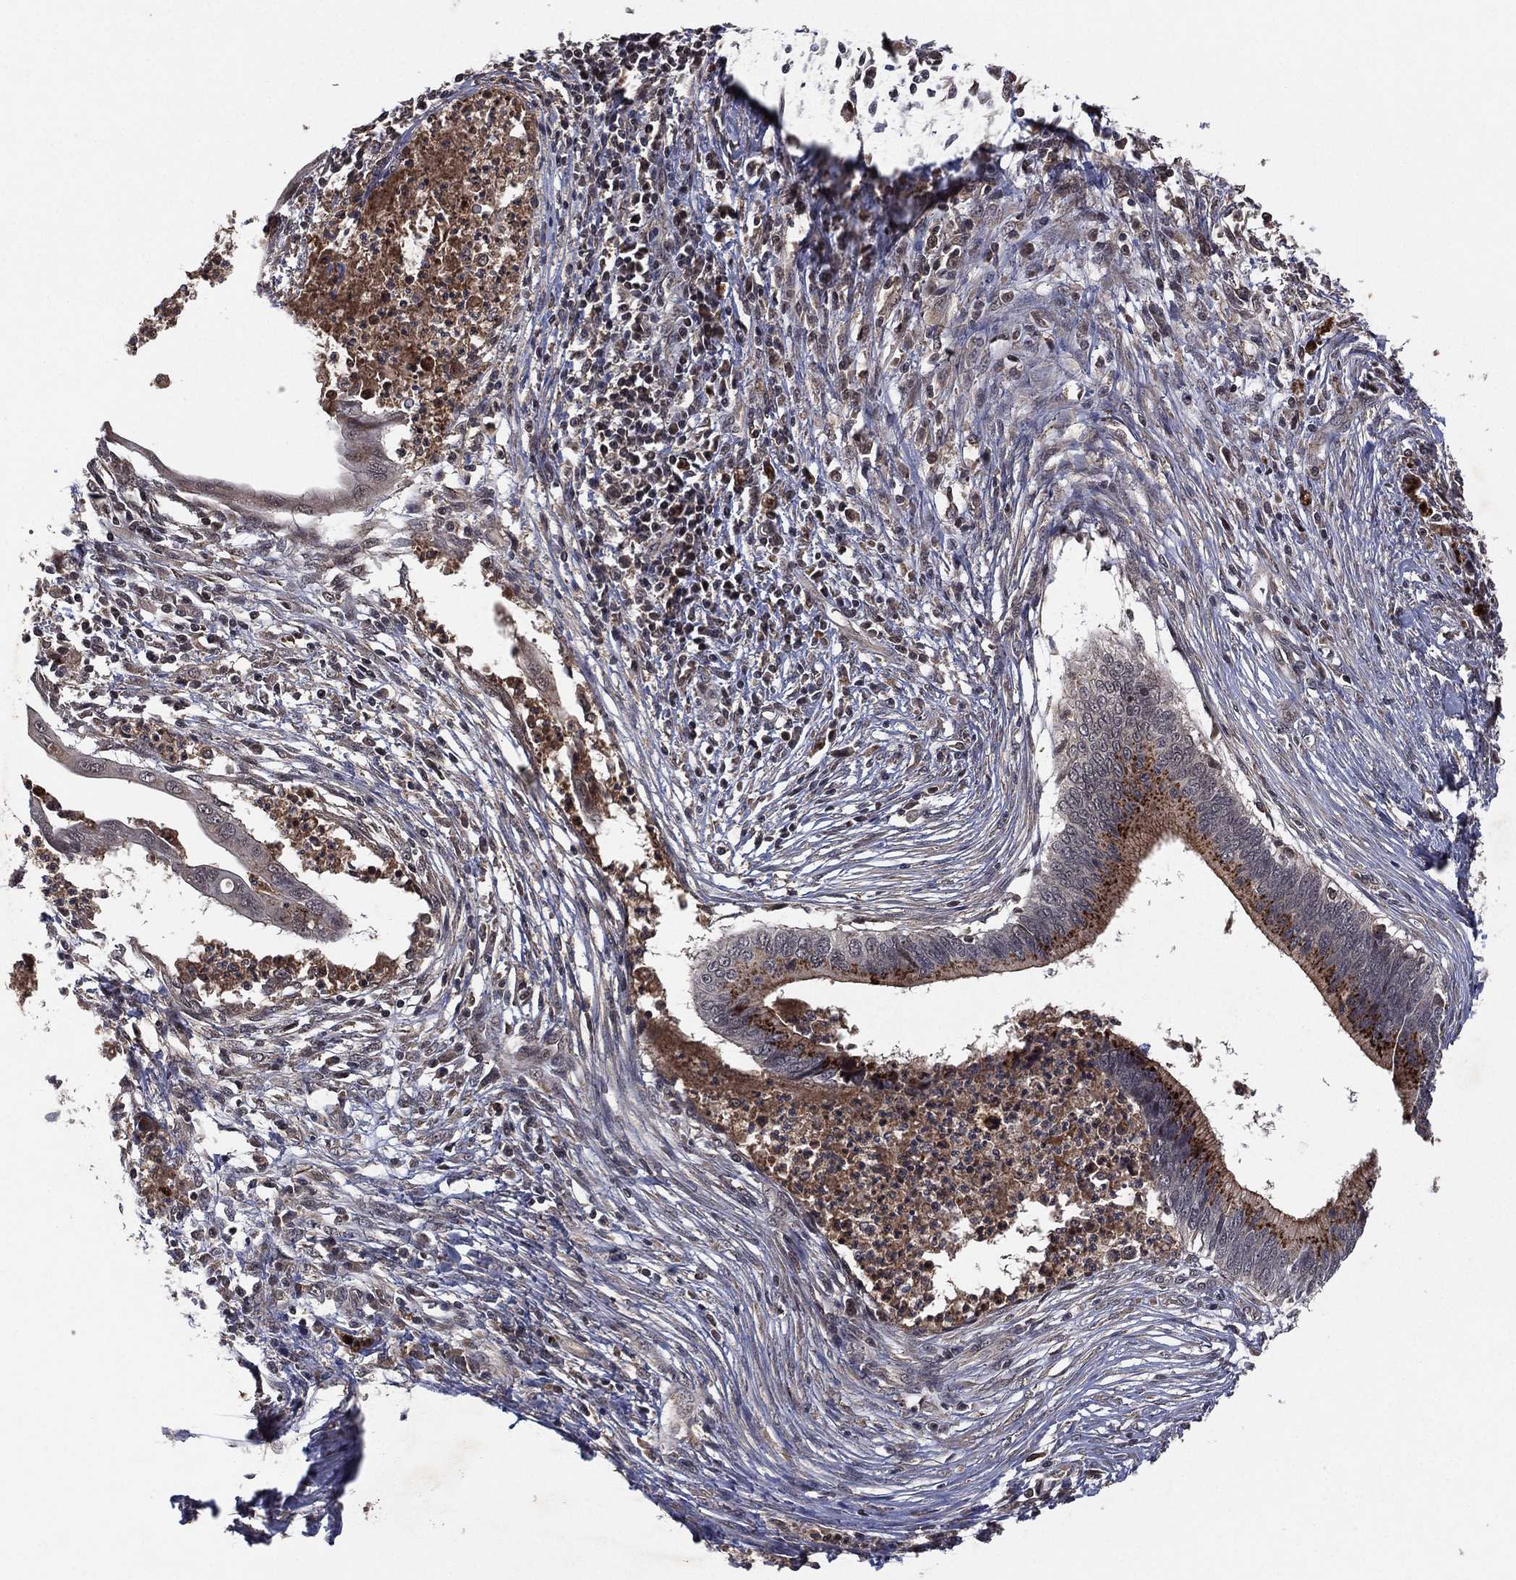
{"staining": {"intensity": "strong", "quantity": "<25%", "location": "cytoplasmic/membranous"}, "tissue": "cervical cancer", "cell_type": "Tumor cells", "image_type": "cancer", "snomed": [{"axis": "morphology", "description": "Adenocarcinoma, NOS"}, {"axis": "topography", "description": "Cervix"}], "caption": "Immunohistochemical staining of cervical adenocarcinoma exhibits strong cytoplasmic/membranous protein expression in approximately <25% of tumor cells.", "gene": "ATG4B", "patient": {"sex": "female", "age": 42}}